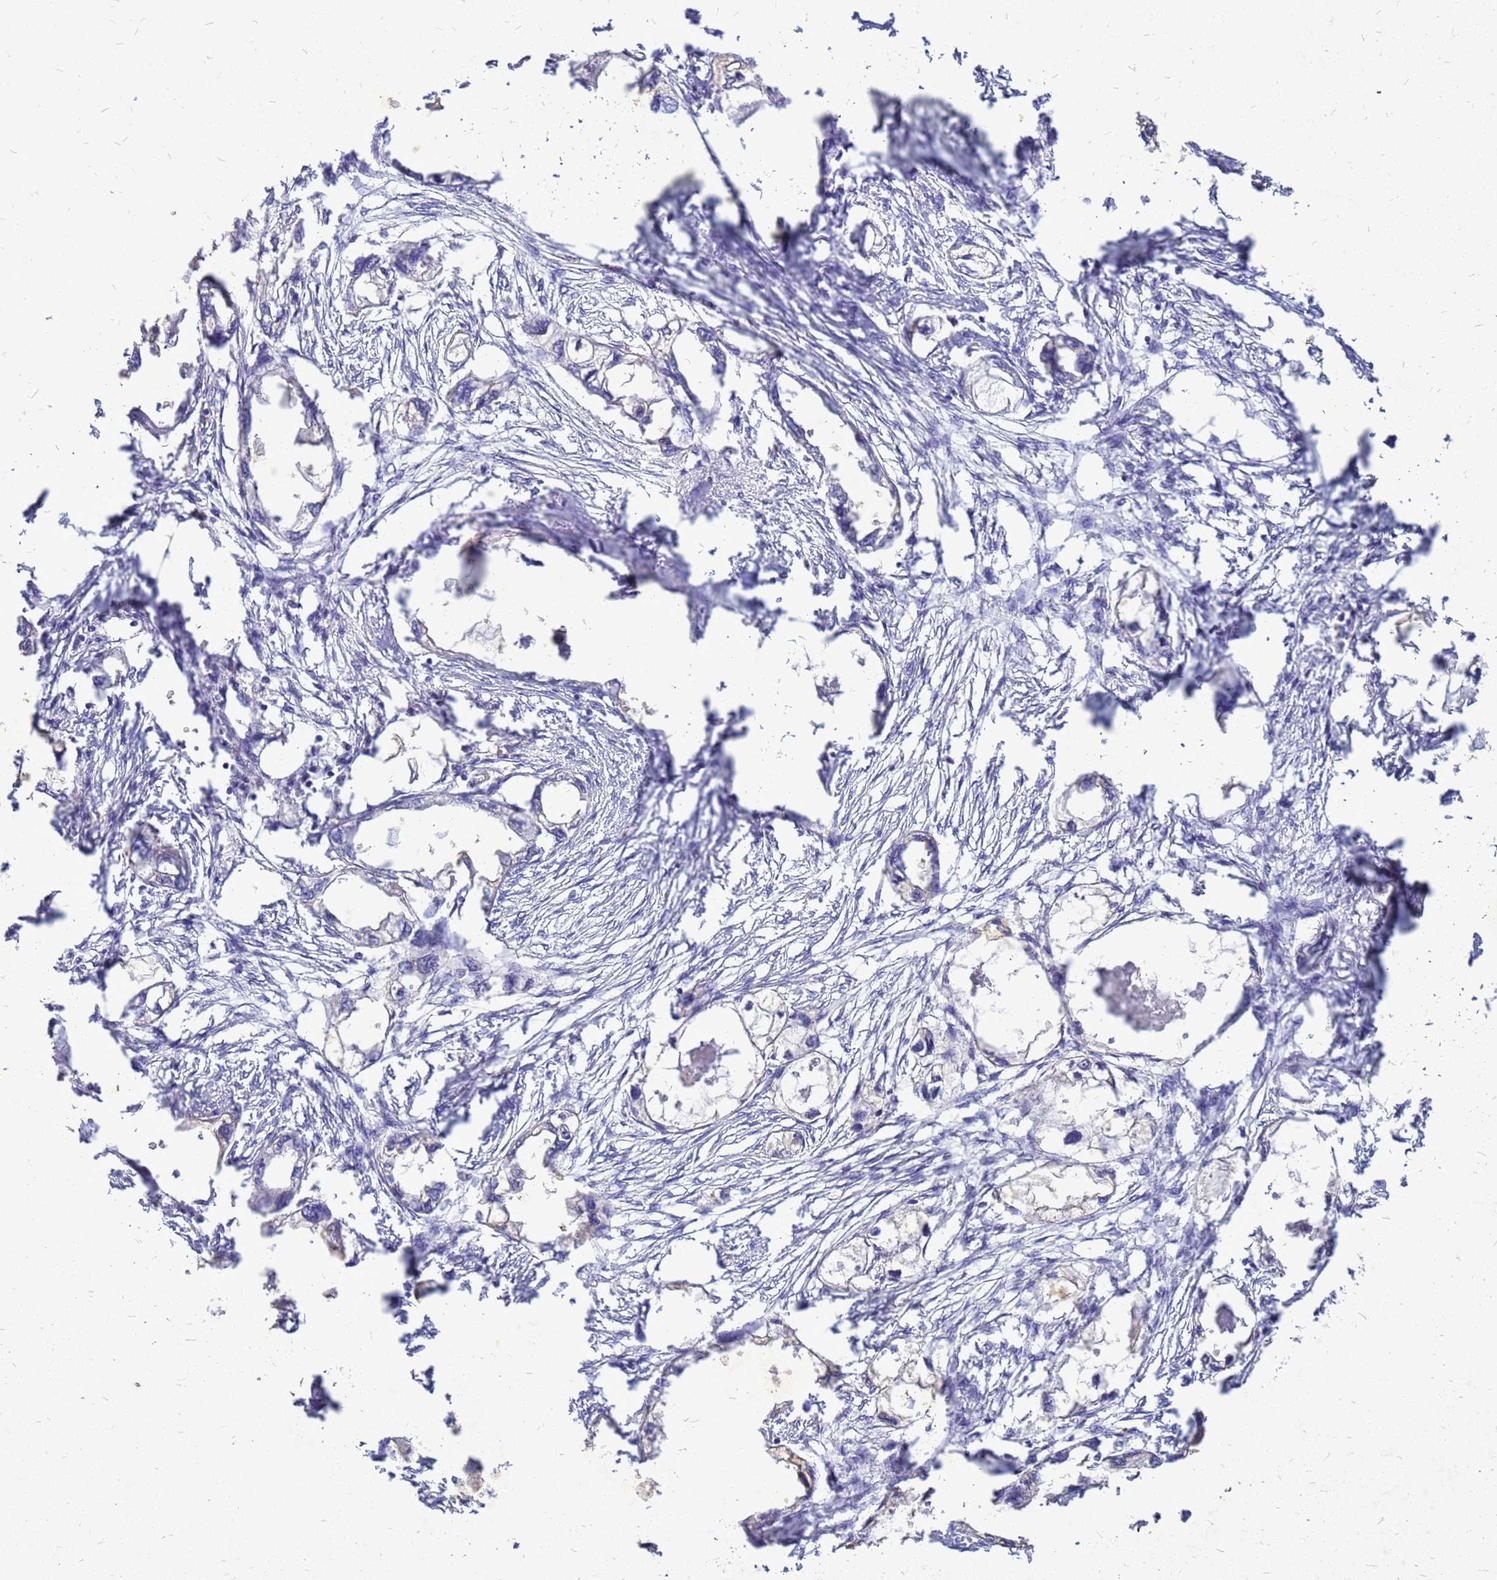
{"staining": {"intensity": "negative", "quantity": "none", "location": "none"}, "tissue": "endometrial cancer", "cell_type": "Tumor cells", "image_type": "cancer", "snomed": [{"axis": "morphology", "description": "Adenocarcinoma, NOS"}, {"axis": "morphology", "description": "Adenocarcinoma, metastatic, NOS"}, {"axis": "topography", "description": "Adipose tissue"}, {"axis": "topography", "description": "Endometrium"}], "caption": "This is a histopathology image of IHC staining of endometrial adenocarcinoma, which shows no staining in tumor cells.", "gene": "AKR1C1", "patient": {"sex": "female", "age": 67}}